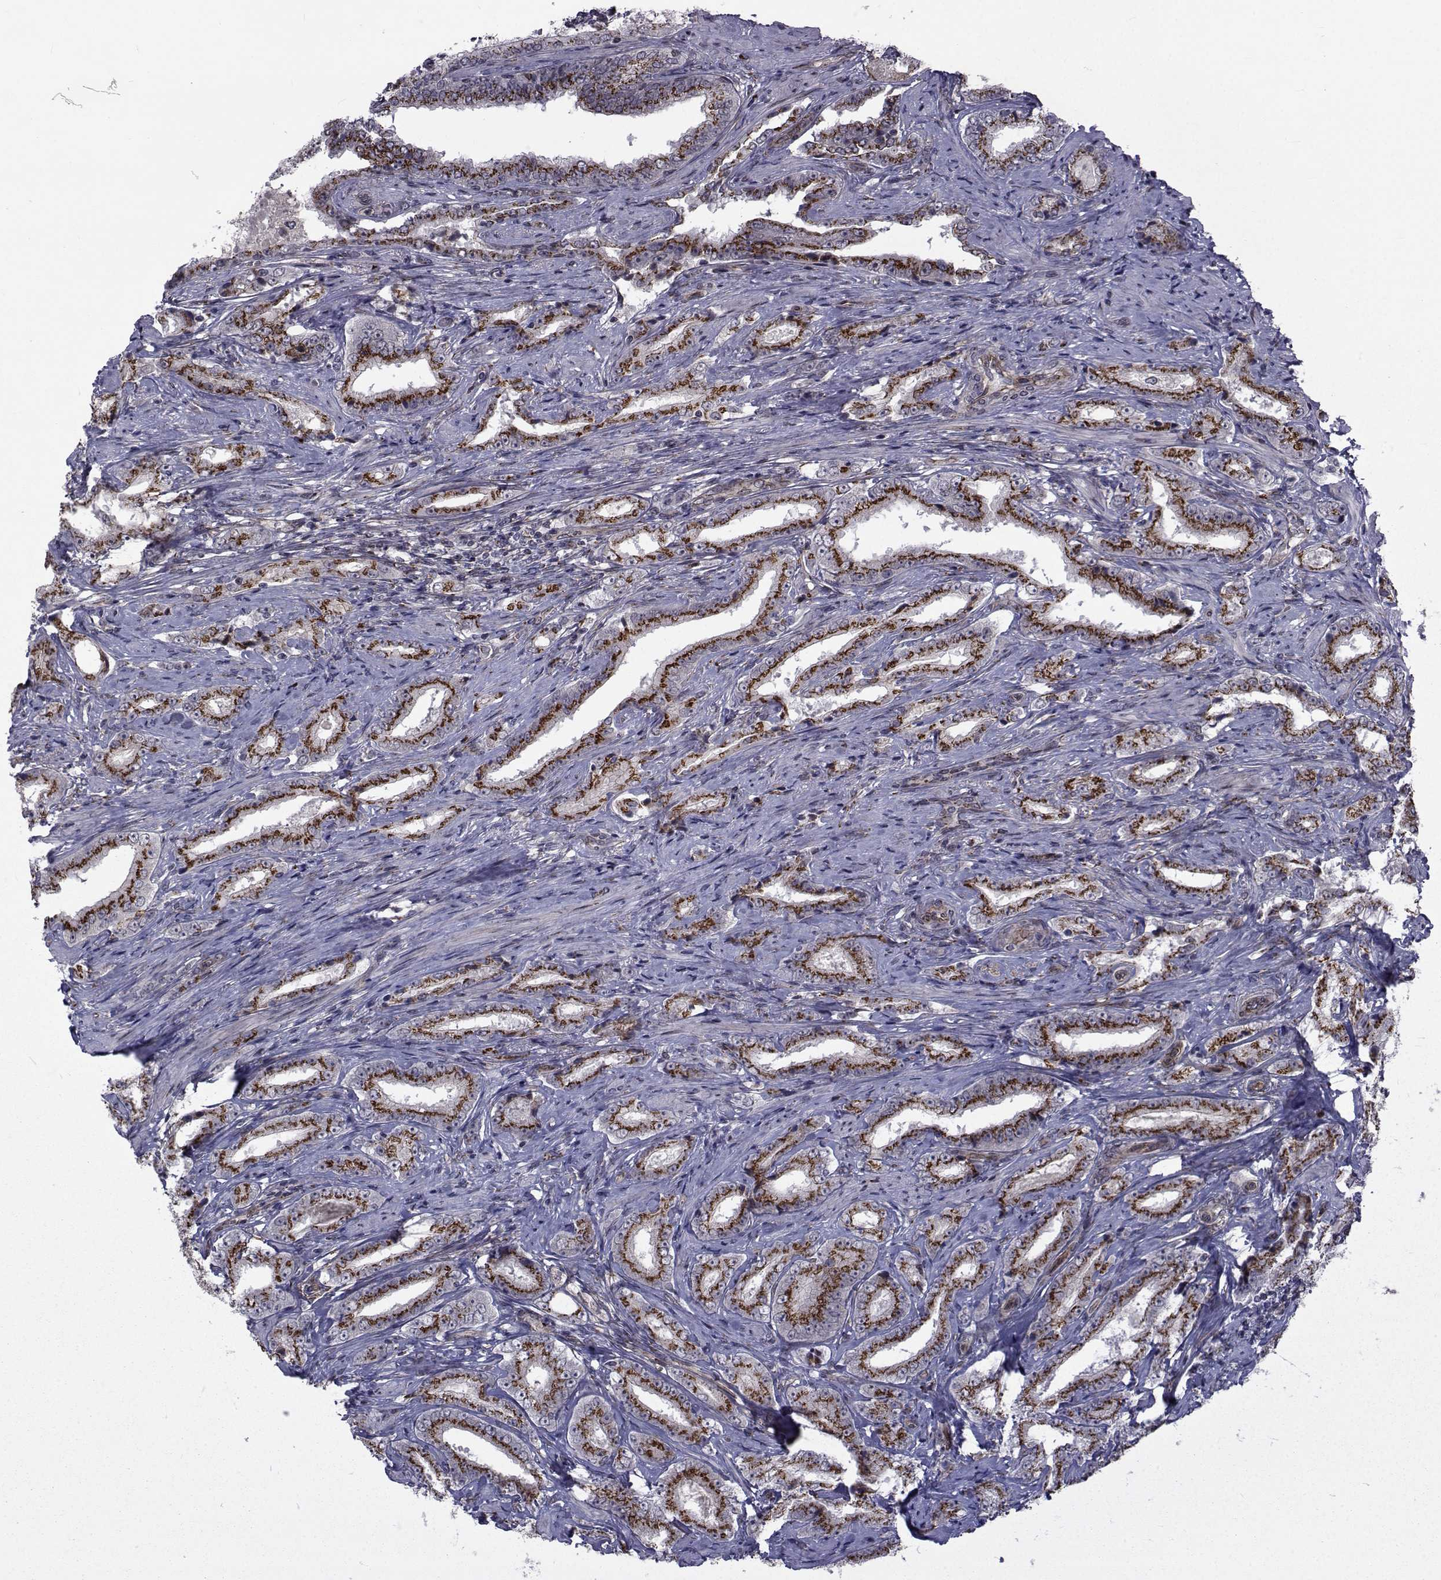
{"staining": {"intensity": "strong", "quantity": "25%-75%", "location": "cytoplasmic/membranous"}, "tissue": "prostate cancer", "cell_type": "Tumor cells", "image_type": "cancer", "snomed": [{"axis": "morphology", "description": "Adenocarcinoma, Low grade"}, {"axis": "topography", "description": "Prostate and seminal vesicle, NOS"}], "caption": "This image shows IHC staining of human low-grade adenocarcinoma (prostate), with high strong cytoplasmic/membranous positivity in approximately 25%-75% of tumor cells.", "gene": "ATP6V1C2", "patient": {"sex": "male", "age": 61}}